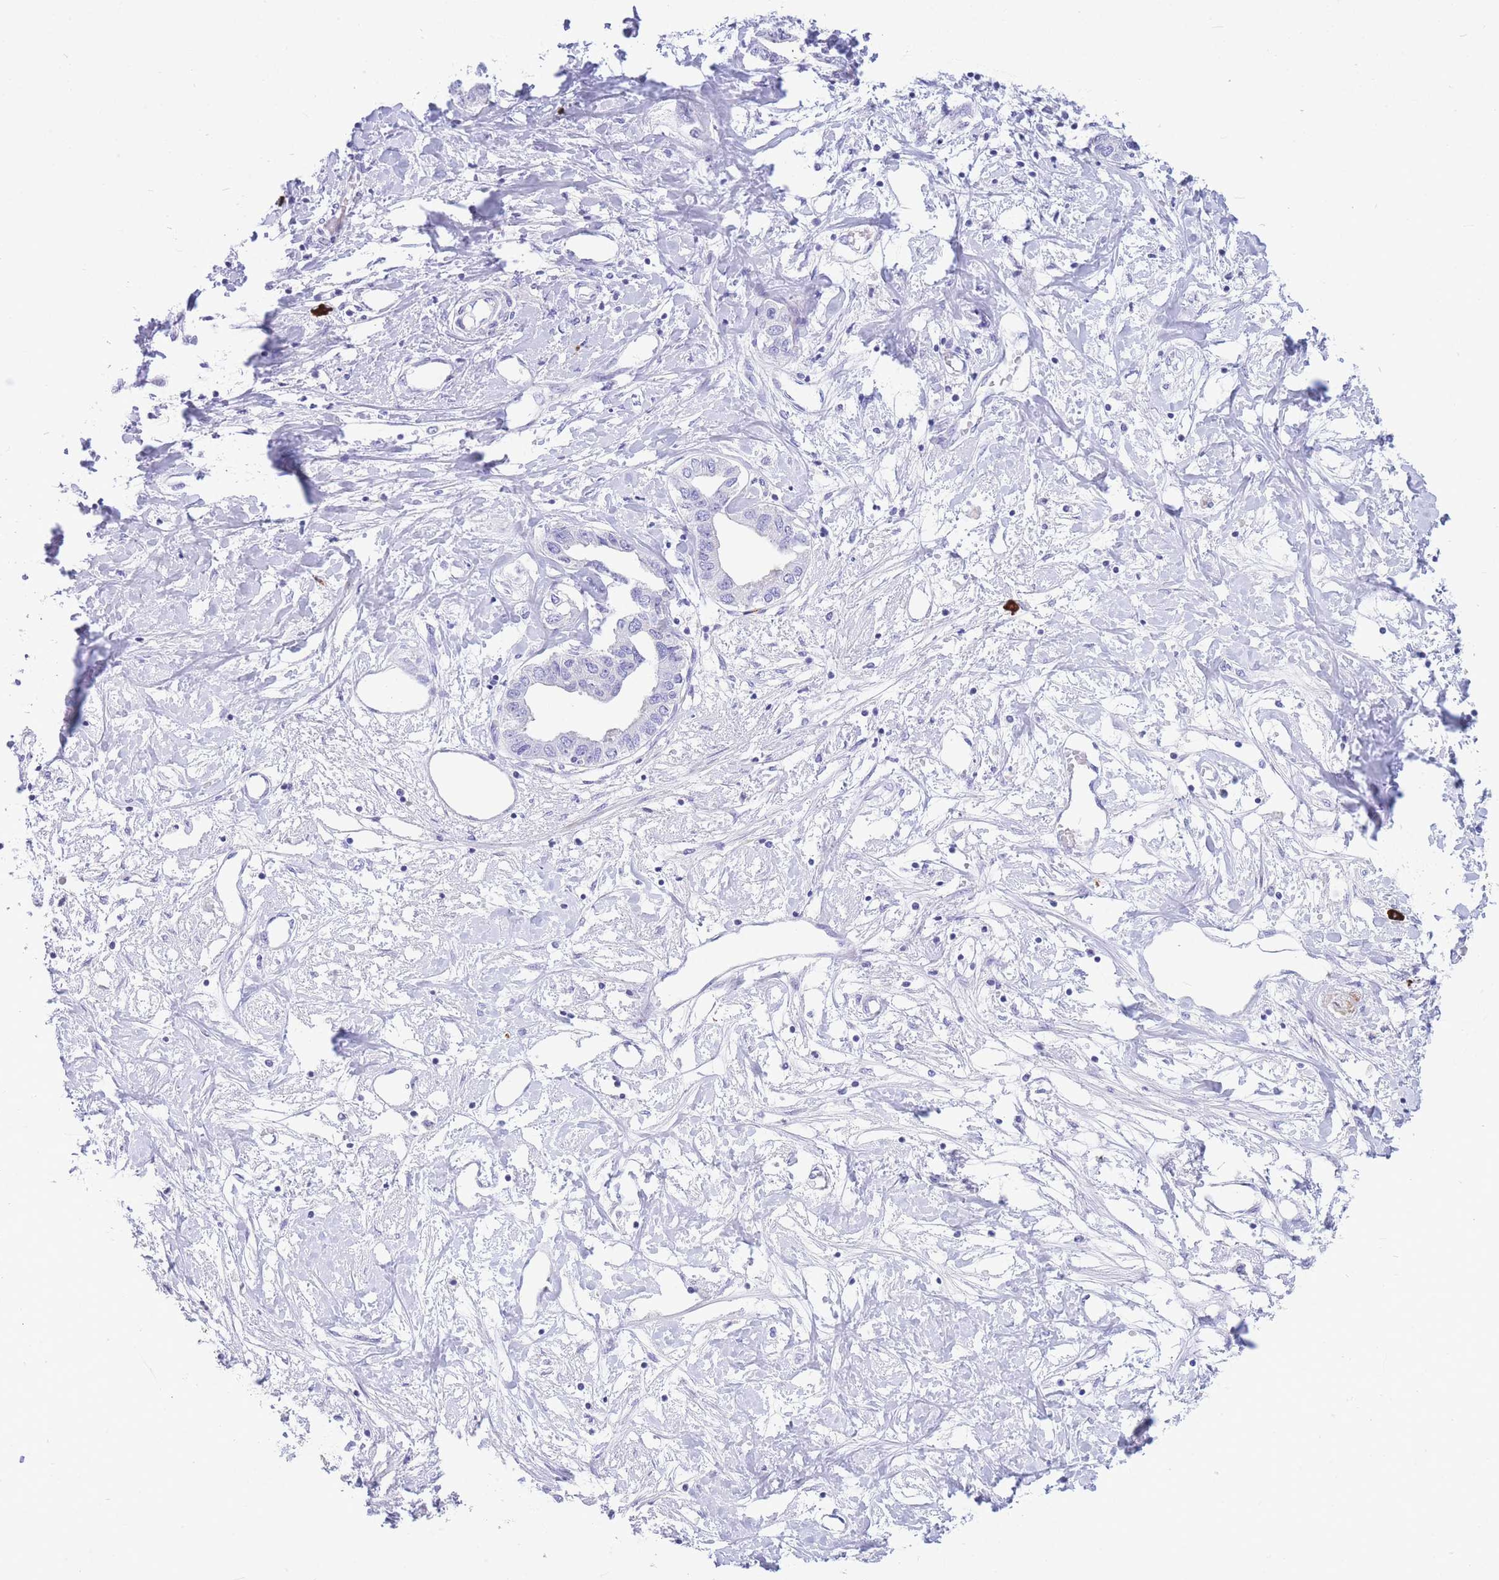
{"staining": {"intensity": "negative", "quantity": "none", "location": "none"}, "tissue": "liver cancer", "cell_type": "Tumor cells", "image_type": "cancer", "snomed": [{"axis": "morphology", "description": "Cholangiocarcinoma"}, {"axis": "topography", "description": "Liver"}], "caption": "IHC histopathology image of human cholangiocarcinoma (liver) stained for a protein (brown), which shows no positivity in tumor cells. (Brightfield microscopy of DAB IHC at high magnification).", "gene": "ZFP62", "patient": {"sex": "male", "age": 59}}